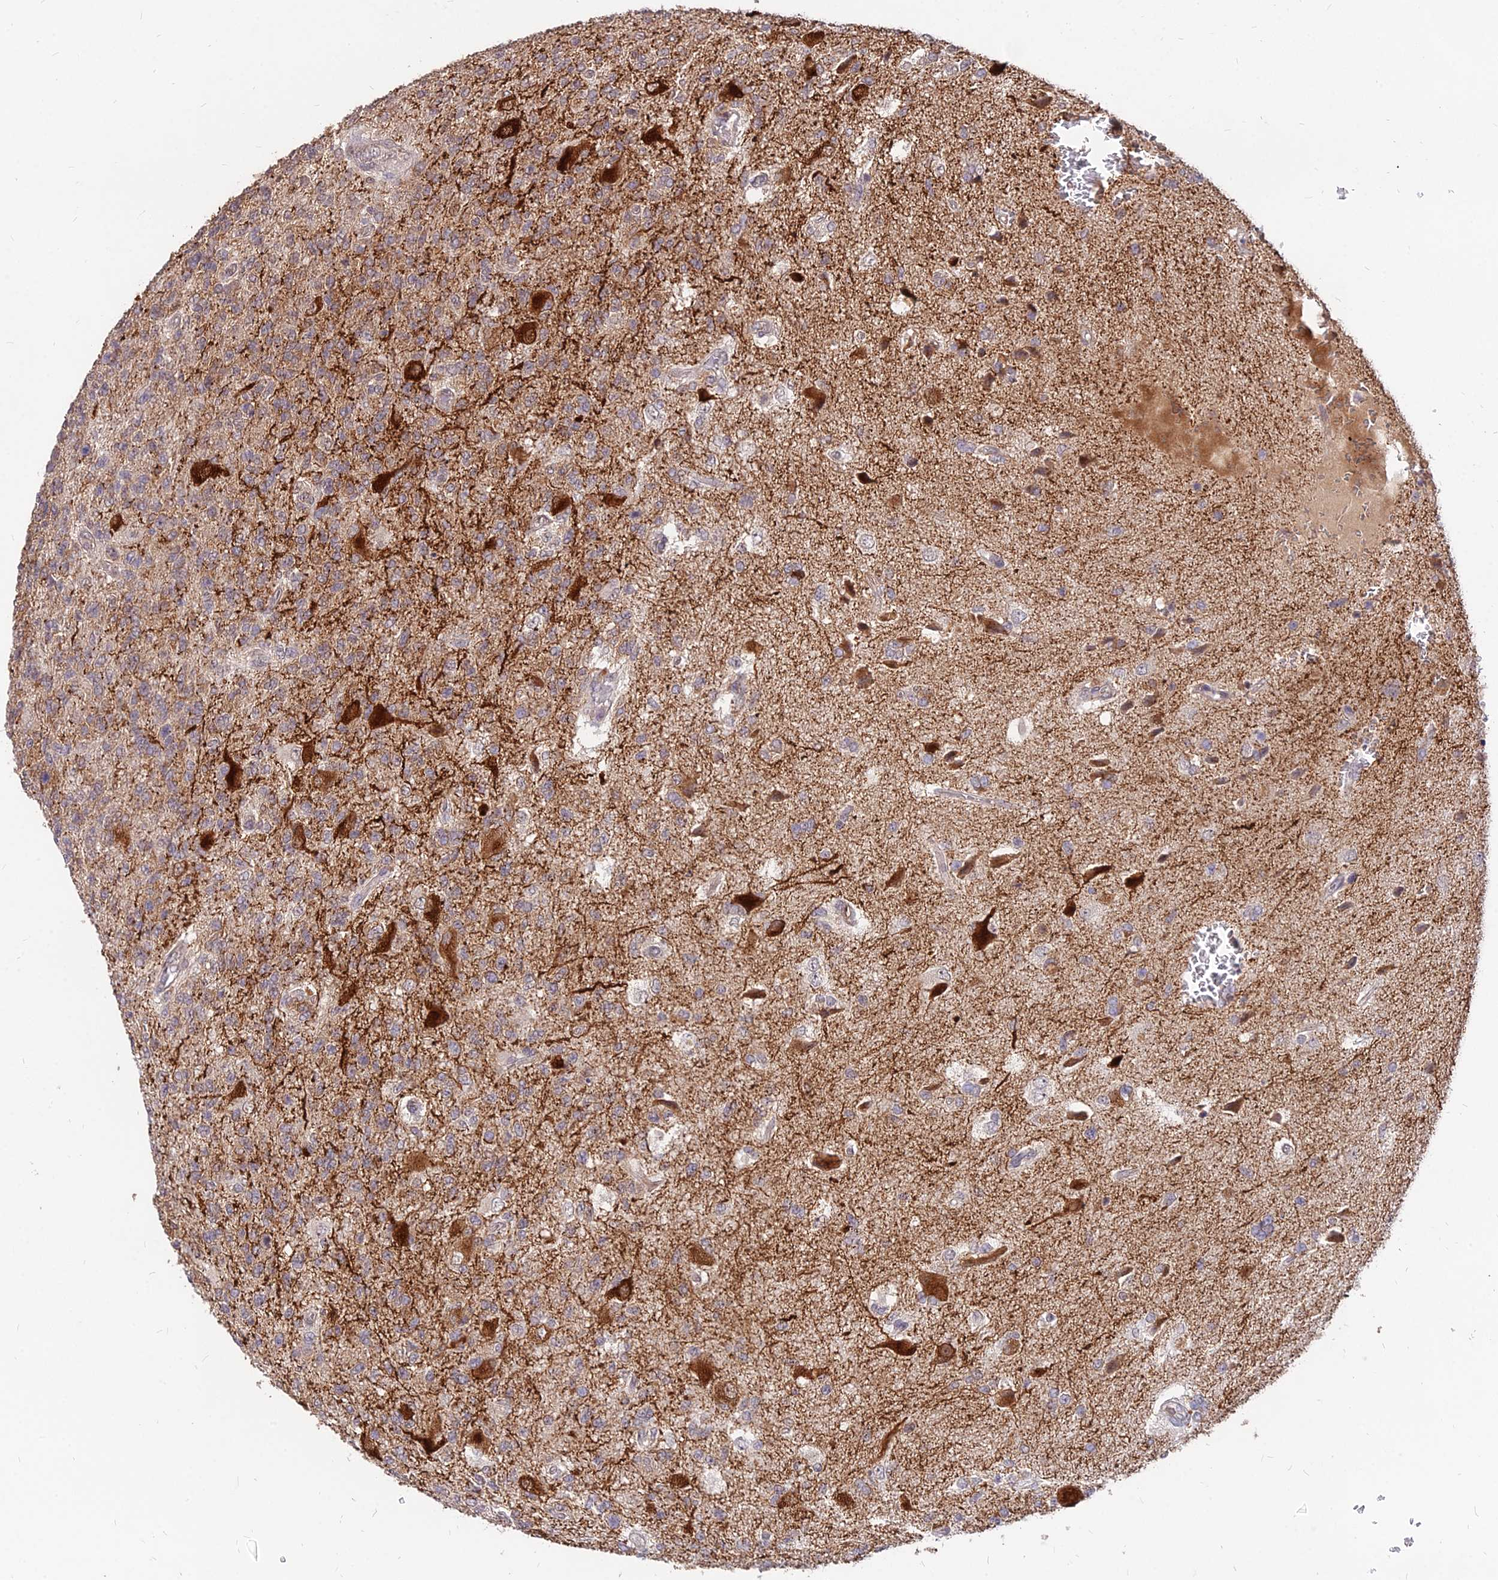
{"staining": {"intensity": "weak", "quantity": "<25%", "location": "cytoplasmic/membranous"}, "tissue": "glioma", "cell_type": "Tumor cells", "image_type": "cancer", "snomed": [{"axis": "morphology", "description": "Glioma, malignant, High grade"}, {"axis": "topography", "description": "Brain"}], "caption": "Tumor cells show no significant protein positivity in glioma. (Brightfield microscopy of DAB immunohistochemistry at high magnification).", "gene": "C11orf68", "patient": {"sex": "male", "age": 56}}